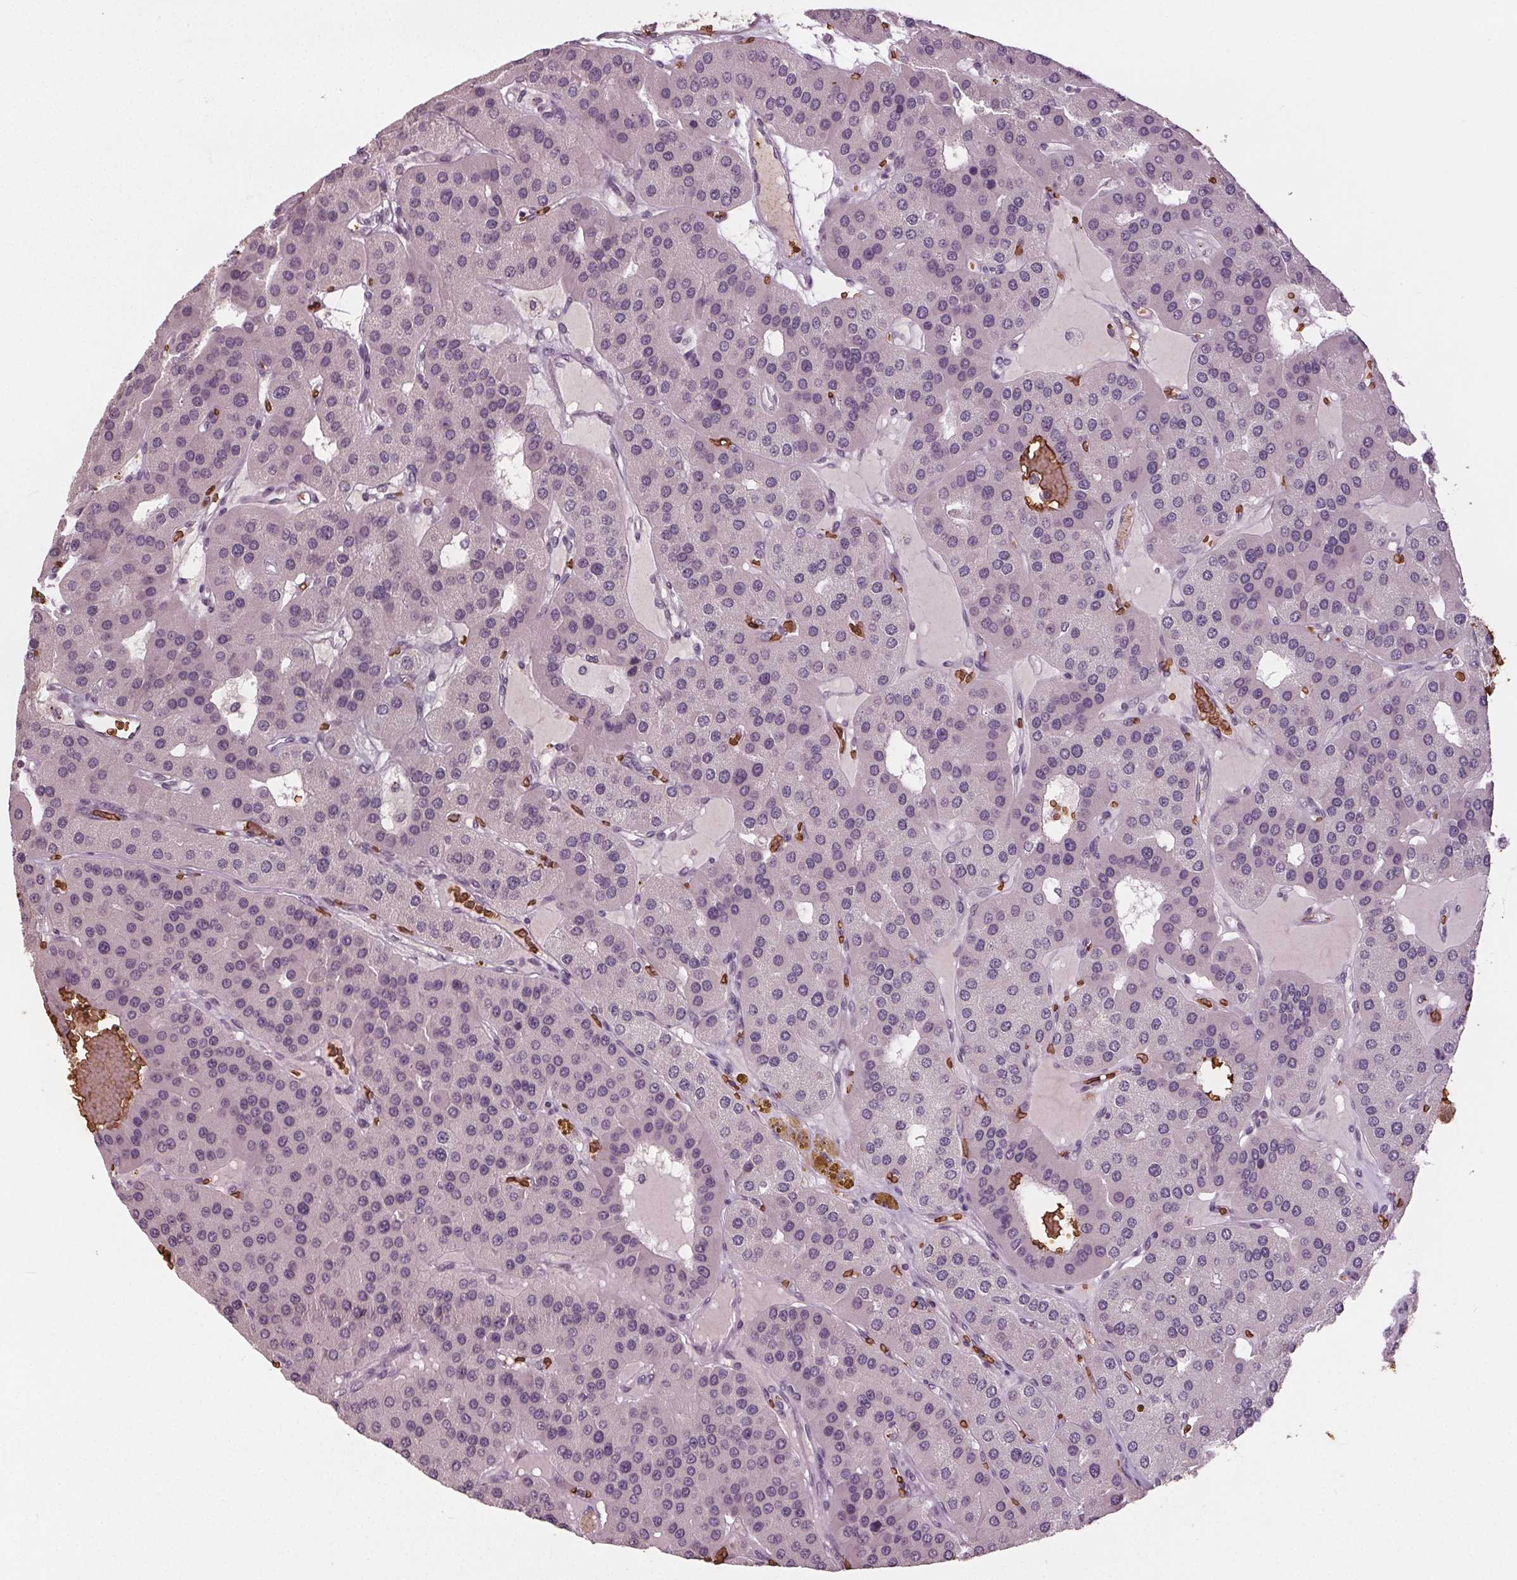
{"staining": {"intensity": "negative", "quantity": "none", "location": "none"}, "tissue": "parathyroid gland", "cell_type": "Glandular cells", "image_type": "normal", "snomed": [{"axis": "morphology", "description": "Normal tissue, NOS"}, {"axis": "morphology", "description": "Adenoma, NOS"}, {"axis": "topography", "description": "Parathyroid gland"}], "caption": "Immunohistochemistry (IHC) image of unremarkable parathyroid gland stained for a protein (brown), which displays no expression in glandular cells. The staining is performed using DAB (3,3'-diaminobenzidine) brown chromogen with nuclei counter-stained in using hematoxylin.", "gene": "SLC4A1", "patient": {"sex": "female", "age": 86}}